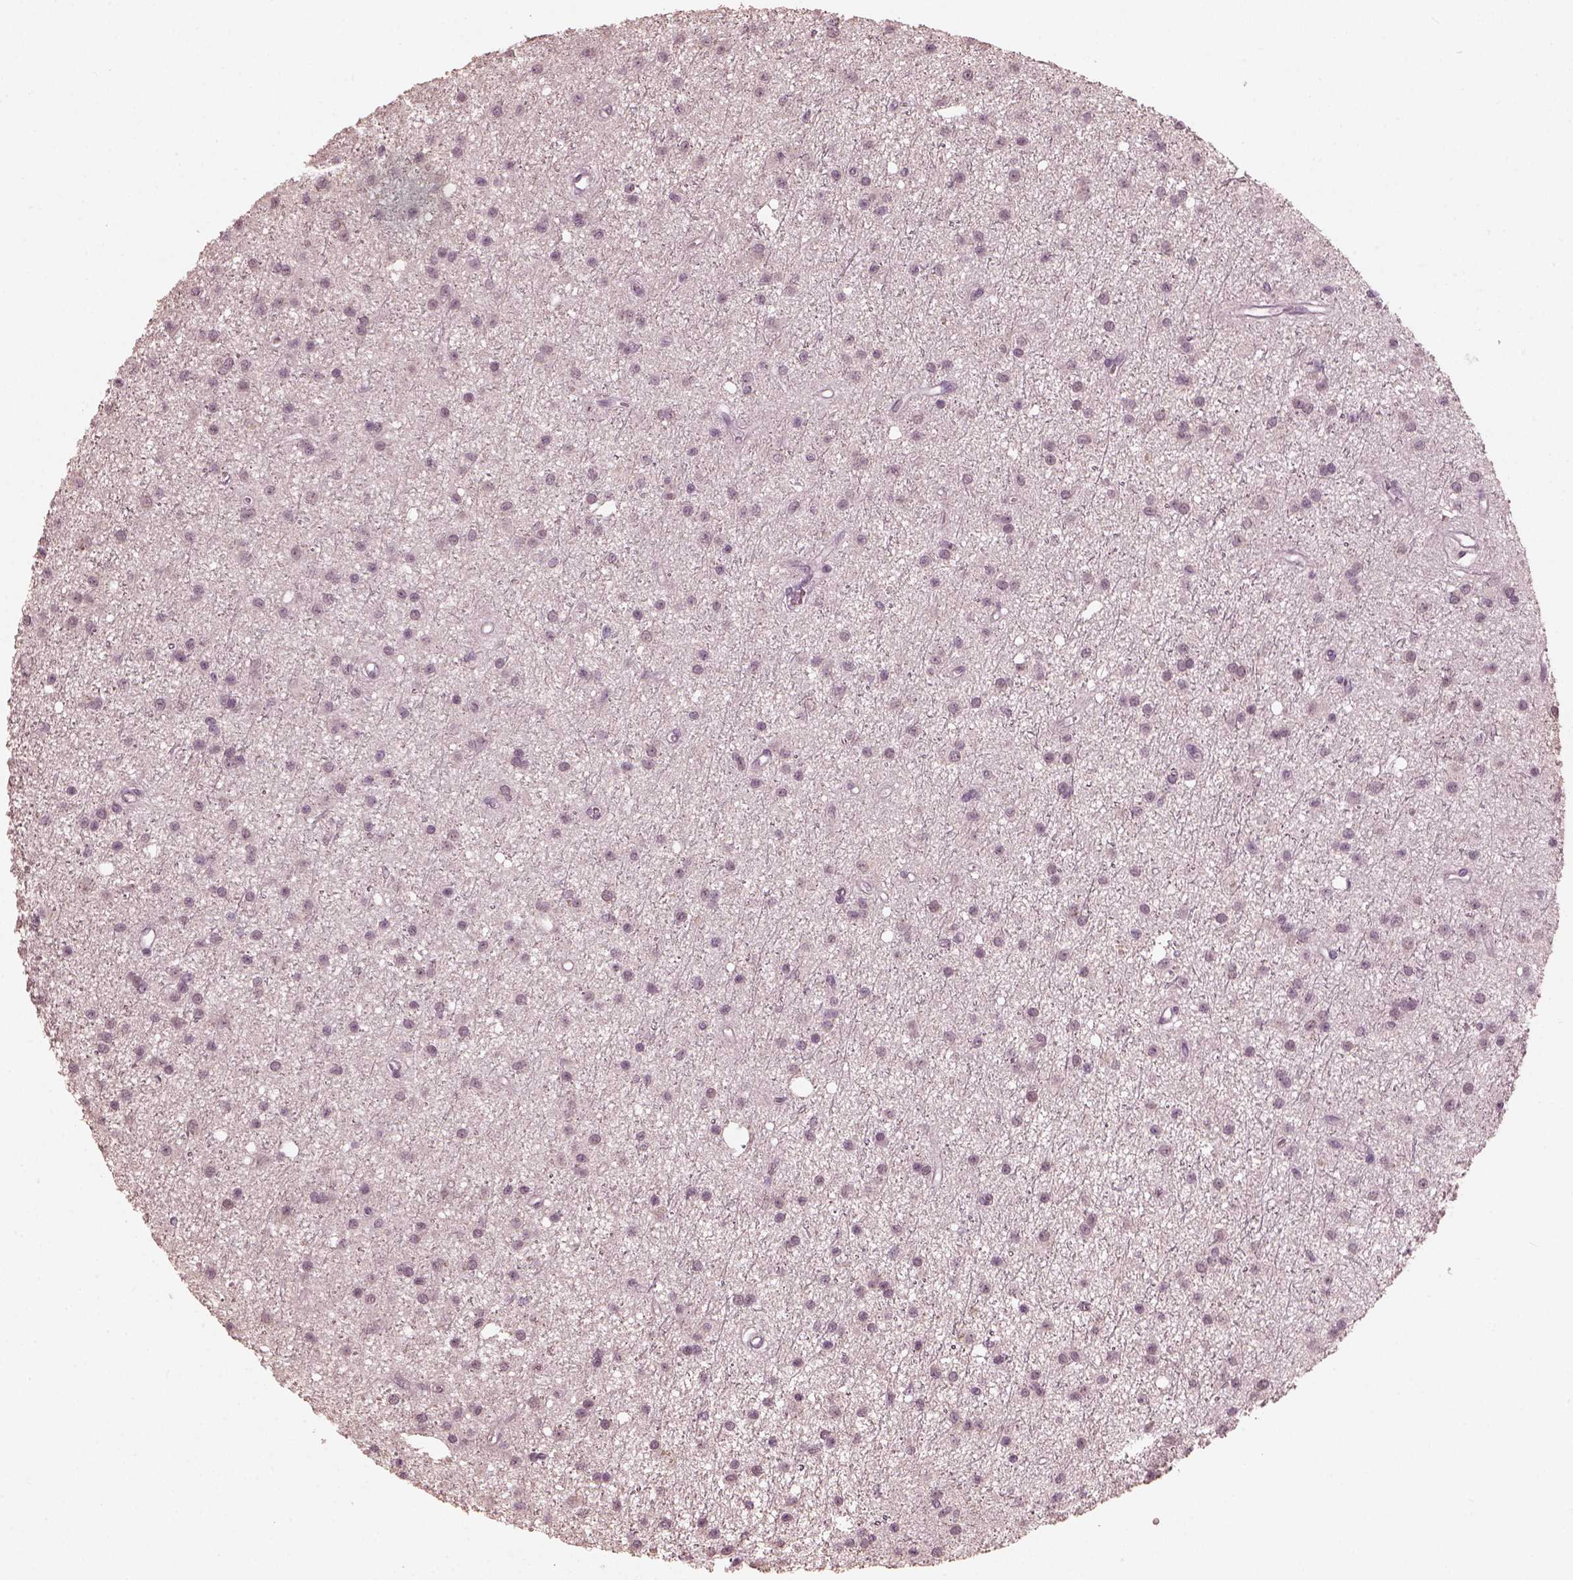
{"staining": {"intensity": "negative", "quantity": "none", "location": "none"}, "tissue": "glioma", "cell_type": "Tumor cells", "image_type": "cancer", "snomed": [{"axis": "morphology", "description": "Glioma, malignant, Low grade"}, {"axis": "topography", "description": "Brain"}], "caption": "DAB immunohistochemical staining of malignant glioma (low-grade) reveals no significant expression in tumor cells. (DAB (3,3'-diaminobenzidine) immunohistochemistry (IHC), high magnification).", "gene": "OPTC", "patient": {"sex": "male", "age": 27}}